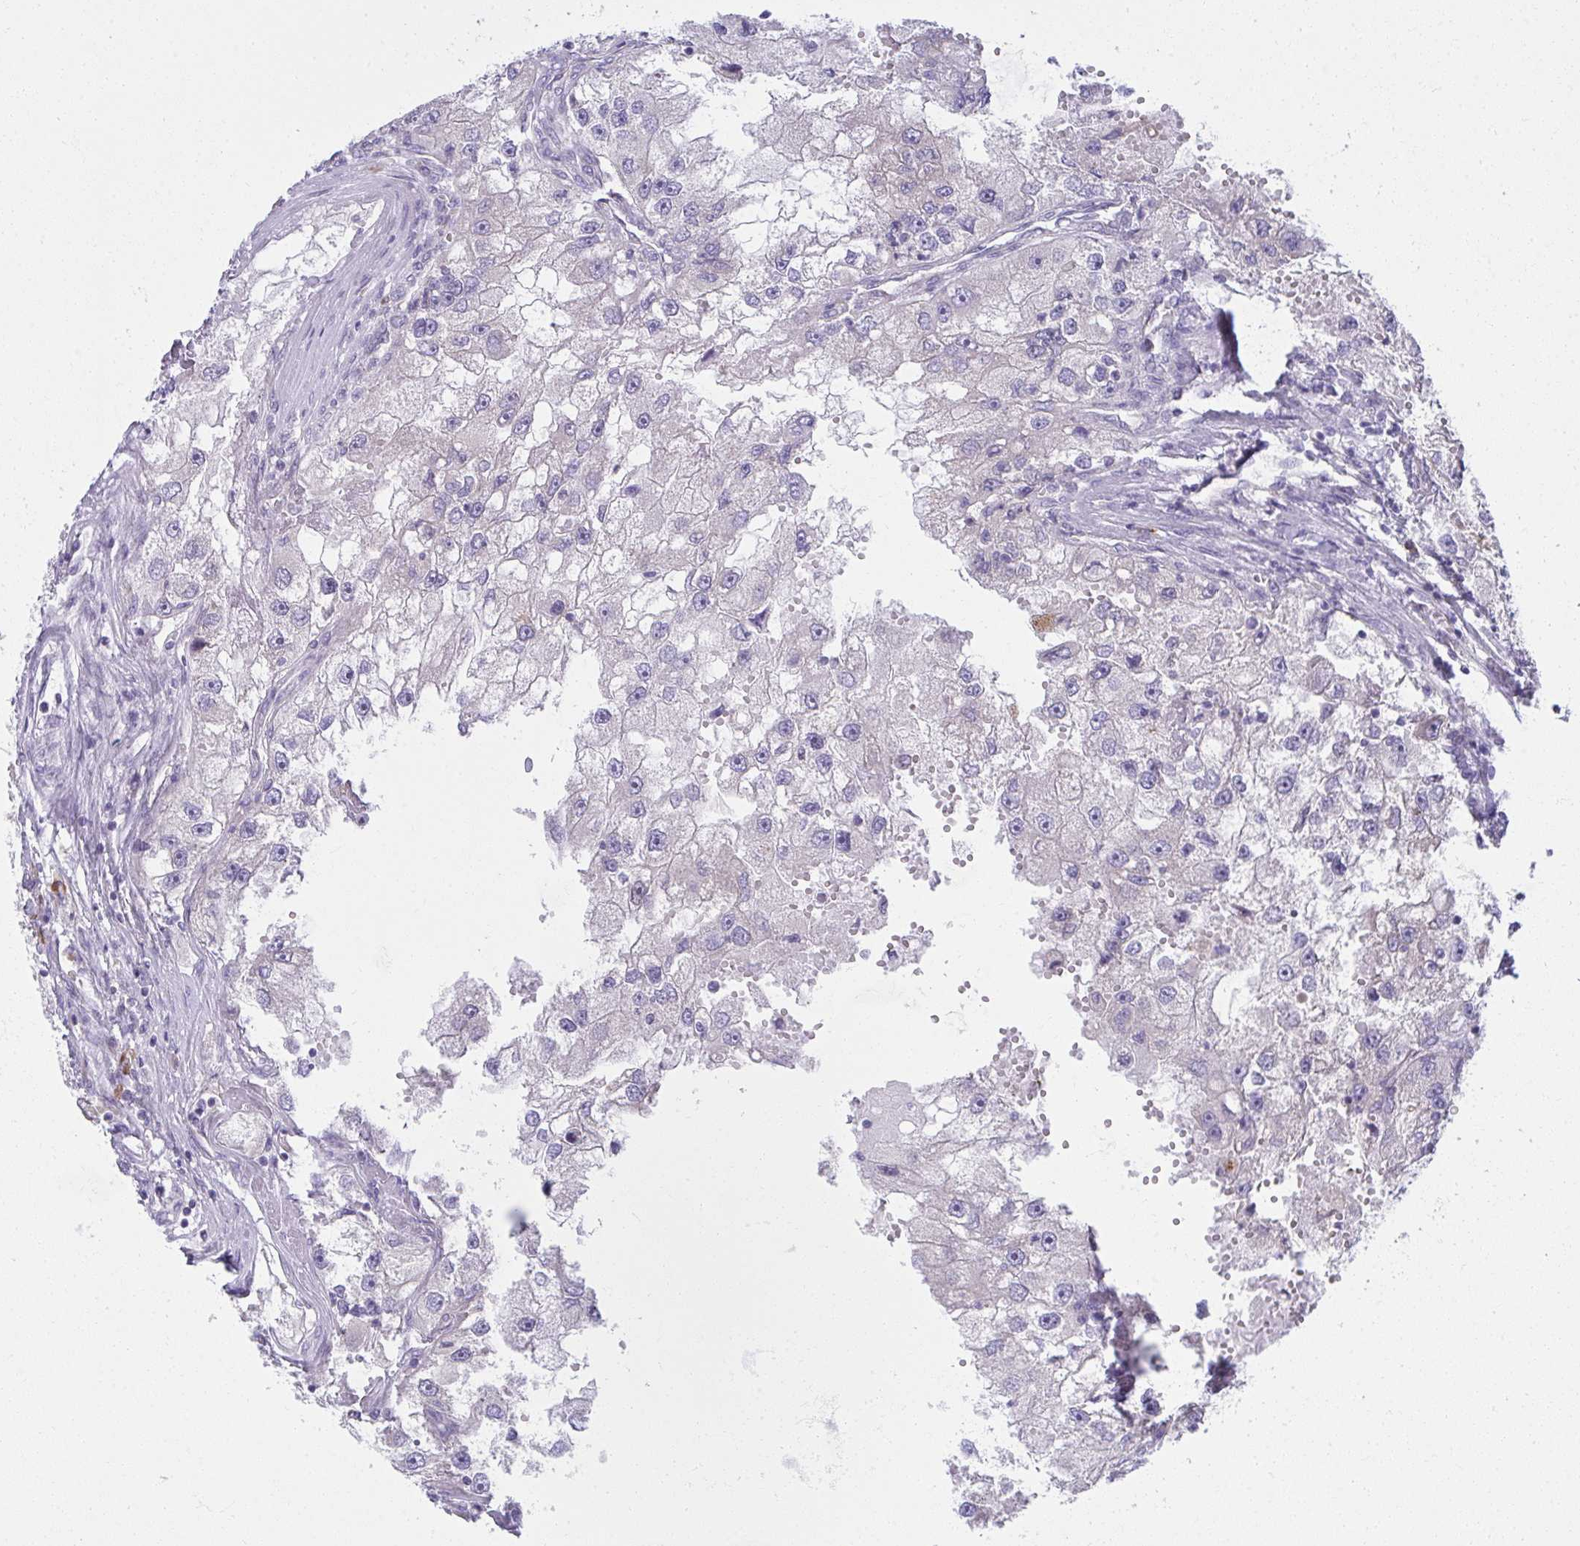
{"staining": {"intensity": "negative", "quantity": "none", "location": "none"}, "tissue": "renal cancer", "cell_type": "Tumor cells", "image_type": "cancer", "snomed": [{"axis": "morphology", "description": "Adenocarcinoma, NOS"}, {"axis": "topography", "description": "Kidney"}], "caption": "Image shows no protein expression in tumor cells of adenocarcinoma (renal) tissue.", "gene": "FASLG", "patient": {"sex": "male", "age": 63}}